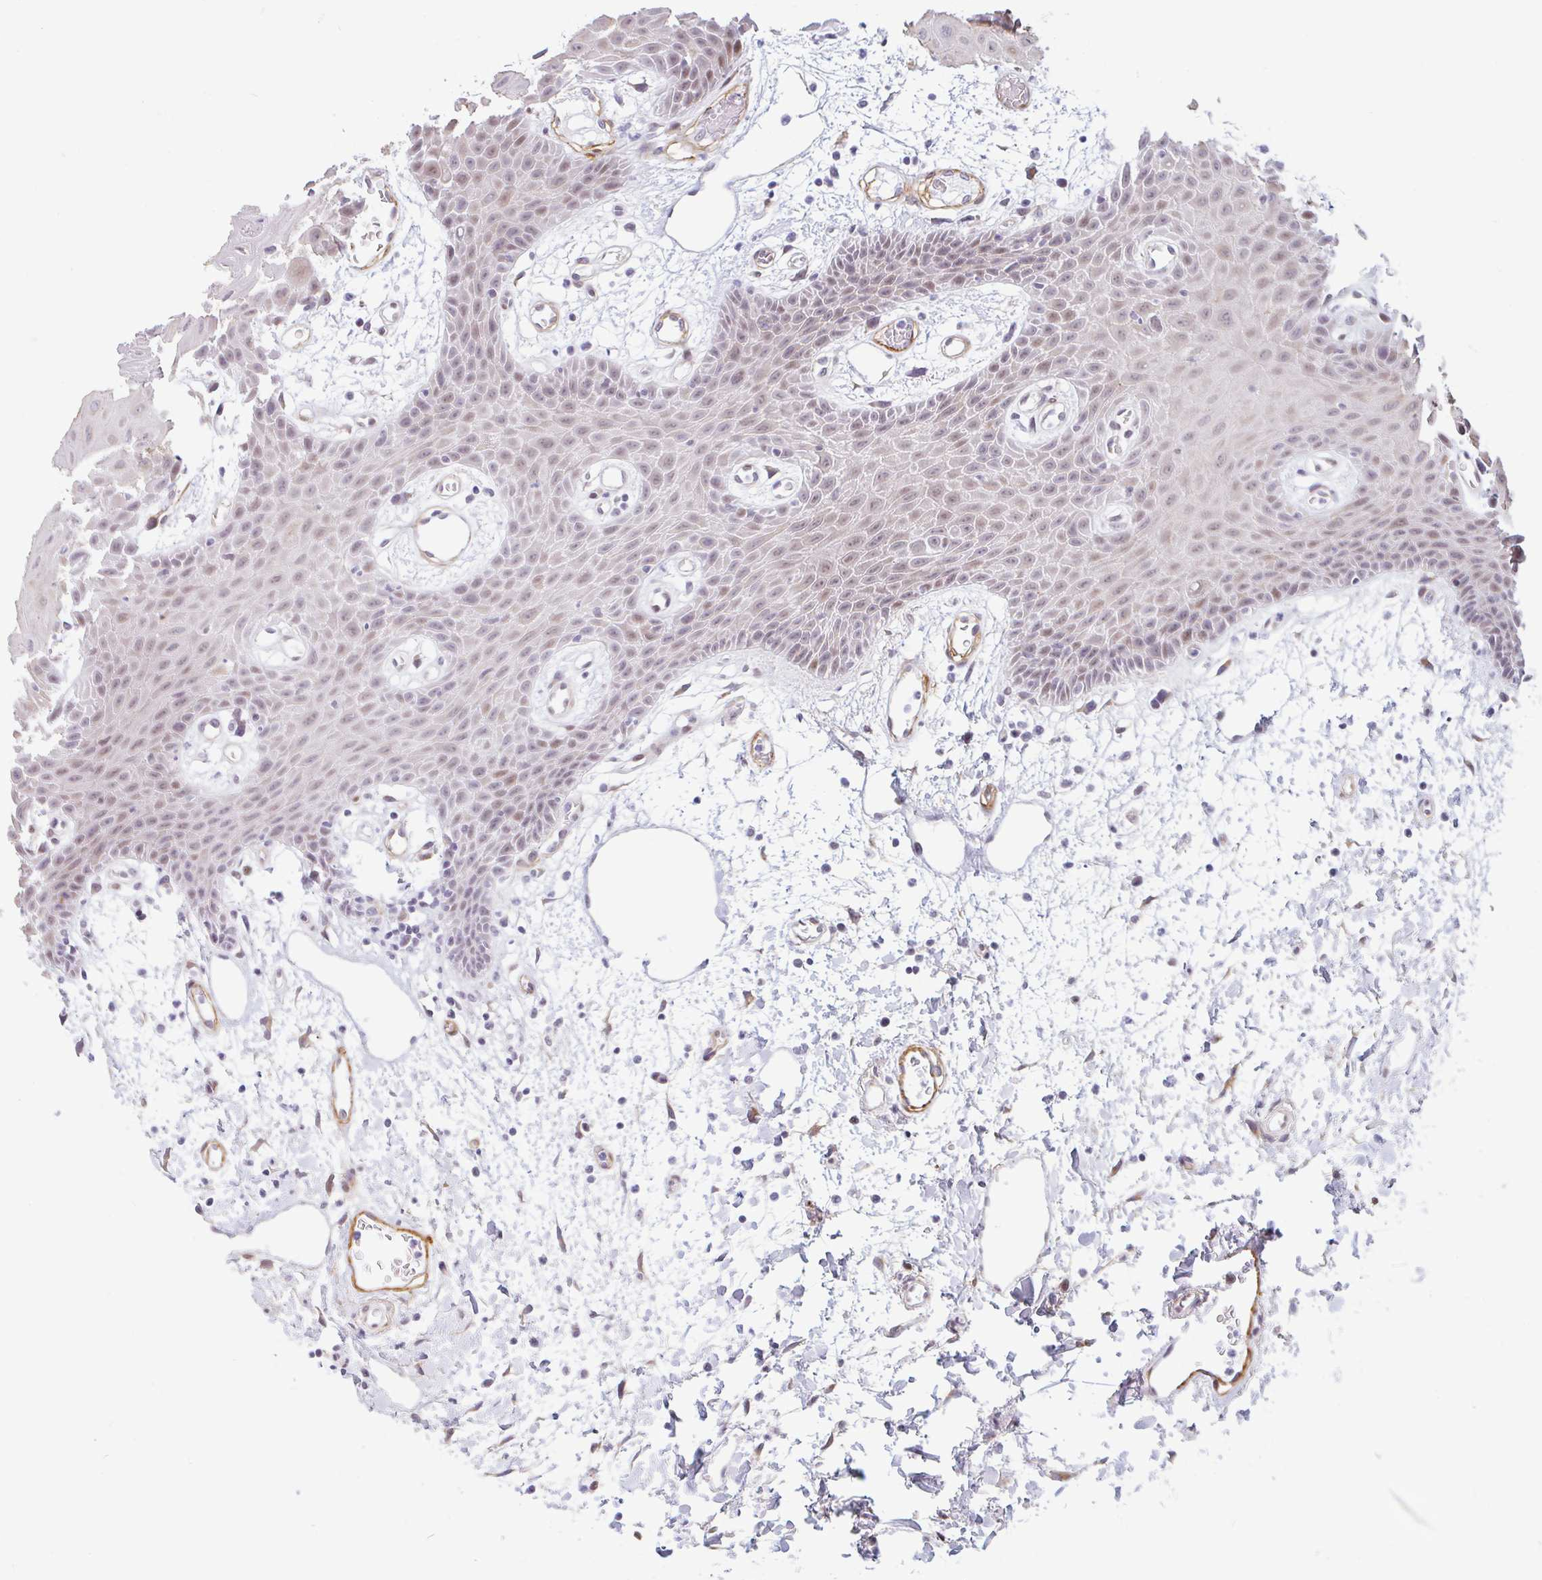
{"staining": {"intensity": "weak", "quantity": "25%-75%", "location": "nuclear"}, "tissue": "oral mucosa", "cell_type": "Squamous epithelial cells", "image_type": "normal", "snomed": [{"axis": "morphology", "description": "Normal tissue, NOS"}, {"axis": "topography", "description": "Oral tissue"}], "caption": "Immunohistochemical staining of normal oral mucosa displays 25%-75% levels of weak nuclear protein positivity in approximately 25%-75% of squamous epithelial cells. The staining was performed using DAB, with brown indicating positive protein expression. Nuclei are stained blue with hematoxylin.", "gene": "TMEM119", "patient": {"sex": "female", "age": 59}}